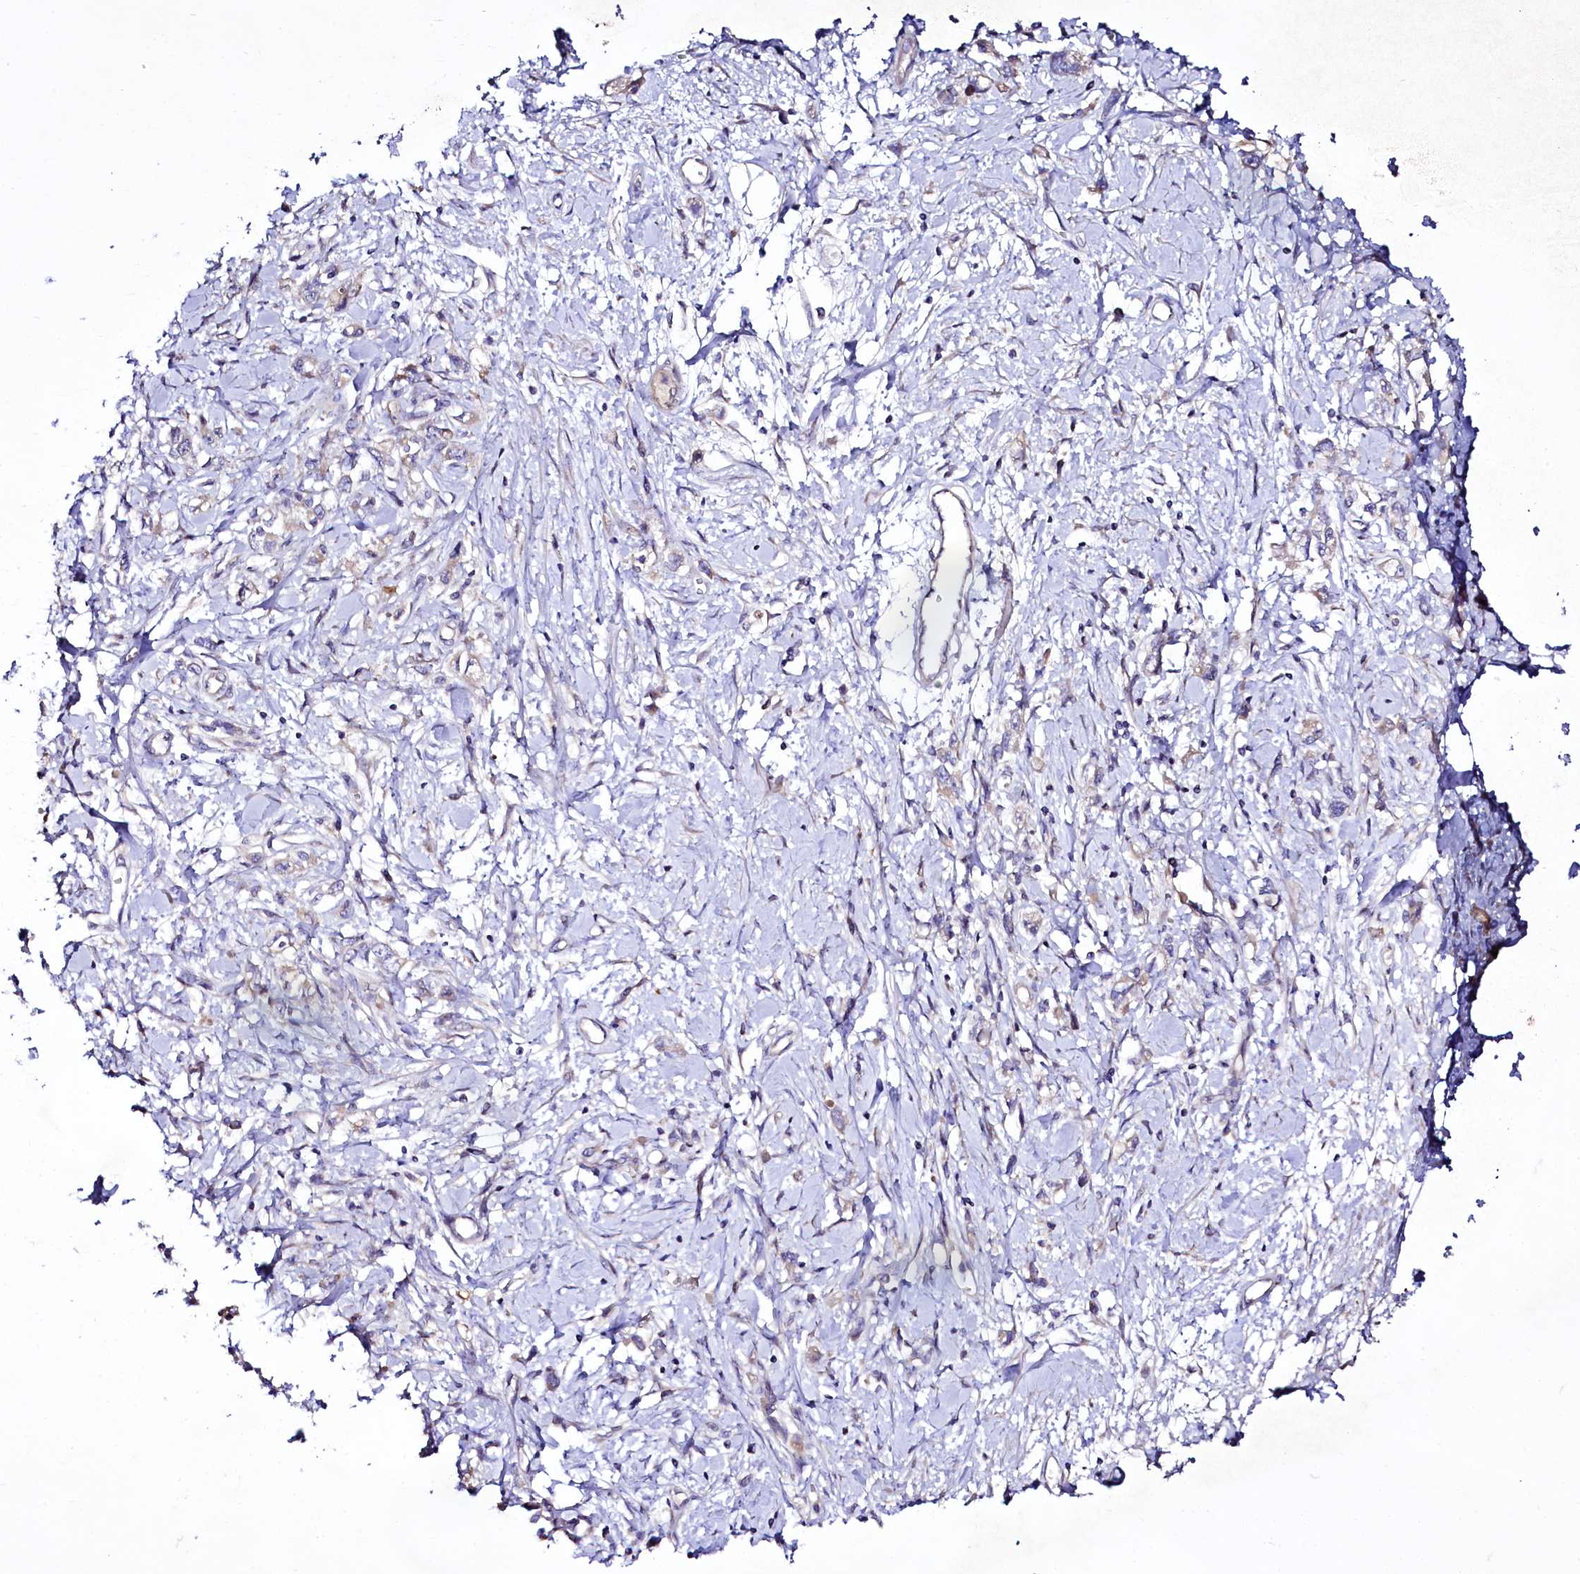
{"staining": {"intensity": "weak", "quantity": "<25%", "location": "cytoplasmic/membranous"}, "tissue": "stomach cancer", "cell_type": "Tumor cells", "image_type": "cancer", "snomed": [{"axis": "morphology", "description": "Adenocarcinoma, NOS"}, {"axis": "topography", "description": "Stomach"}], "caption": "DAB (3,3'-diaminobenzidine) immunohistochemical staining of human stomach adenocarcinoma displays no significant staining in tumor cells.", "gene": "ZC3H12C", "patient": {"sex": "female", "age": 76}}